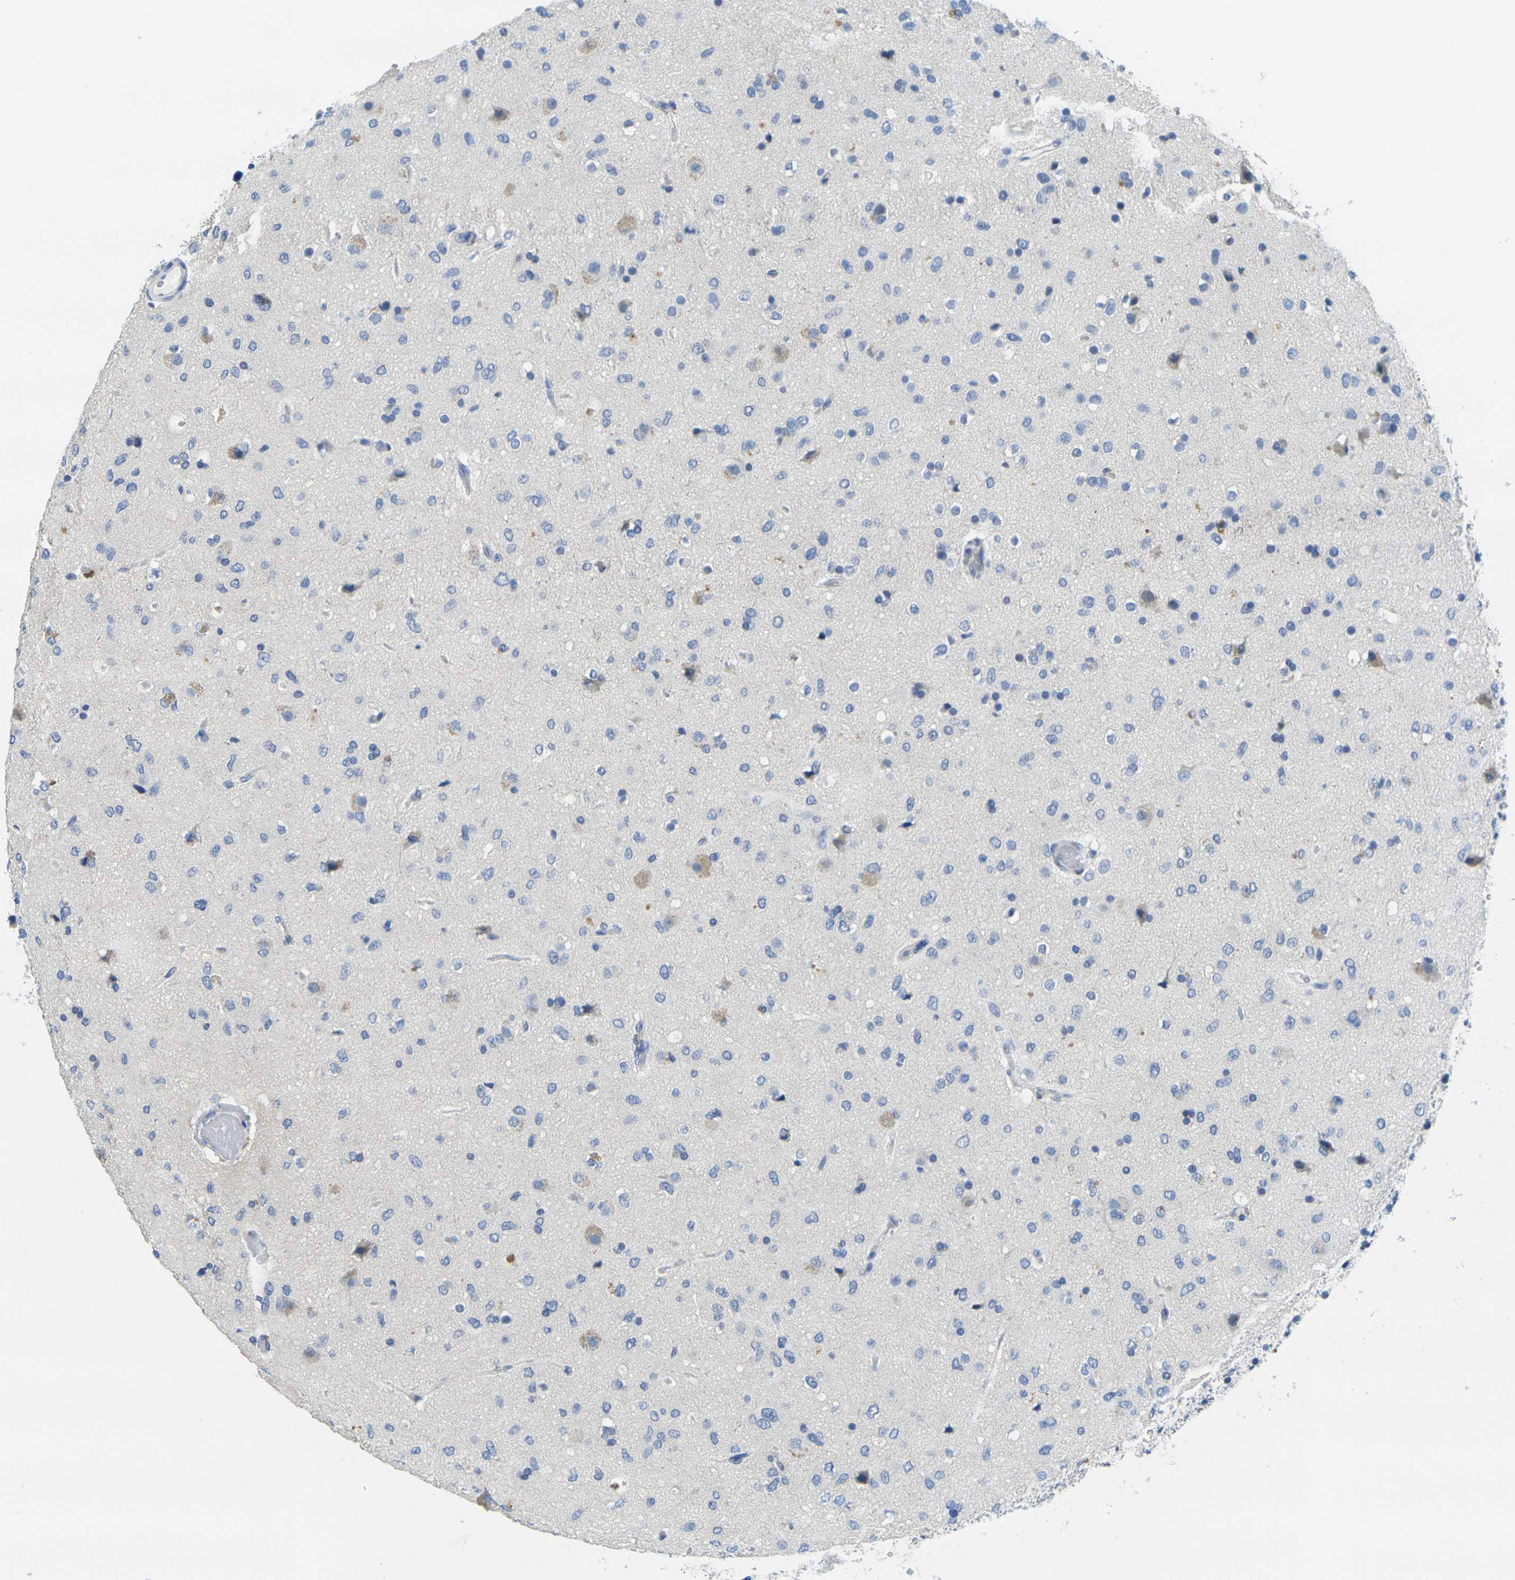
{"staining": {"intensity": "negative", "quantity": "none", "location": "none"}, "tissue": "glioma", "cell_type": "Tumor cells", "image_type": "cancer", "snomed": [{"axis": "morphology", "description": "Glioma, malignant, Low grade"}, {"axis": "topography", "description": "Brain"}], "caption": "The image displays no significant staining in tumor cells of glioma.", "gene": "FAM3D", "patient": {"sex": "male", "age": 77}}